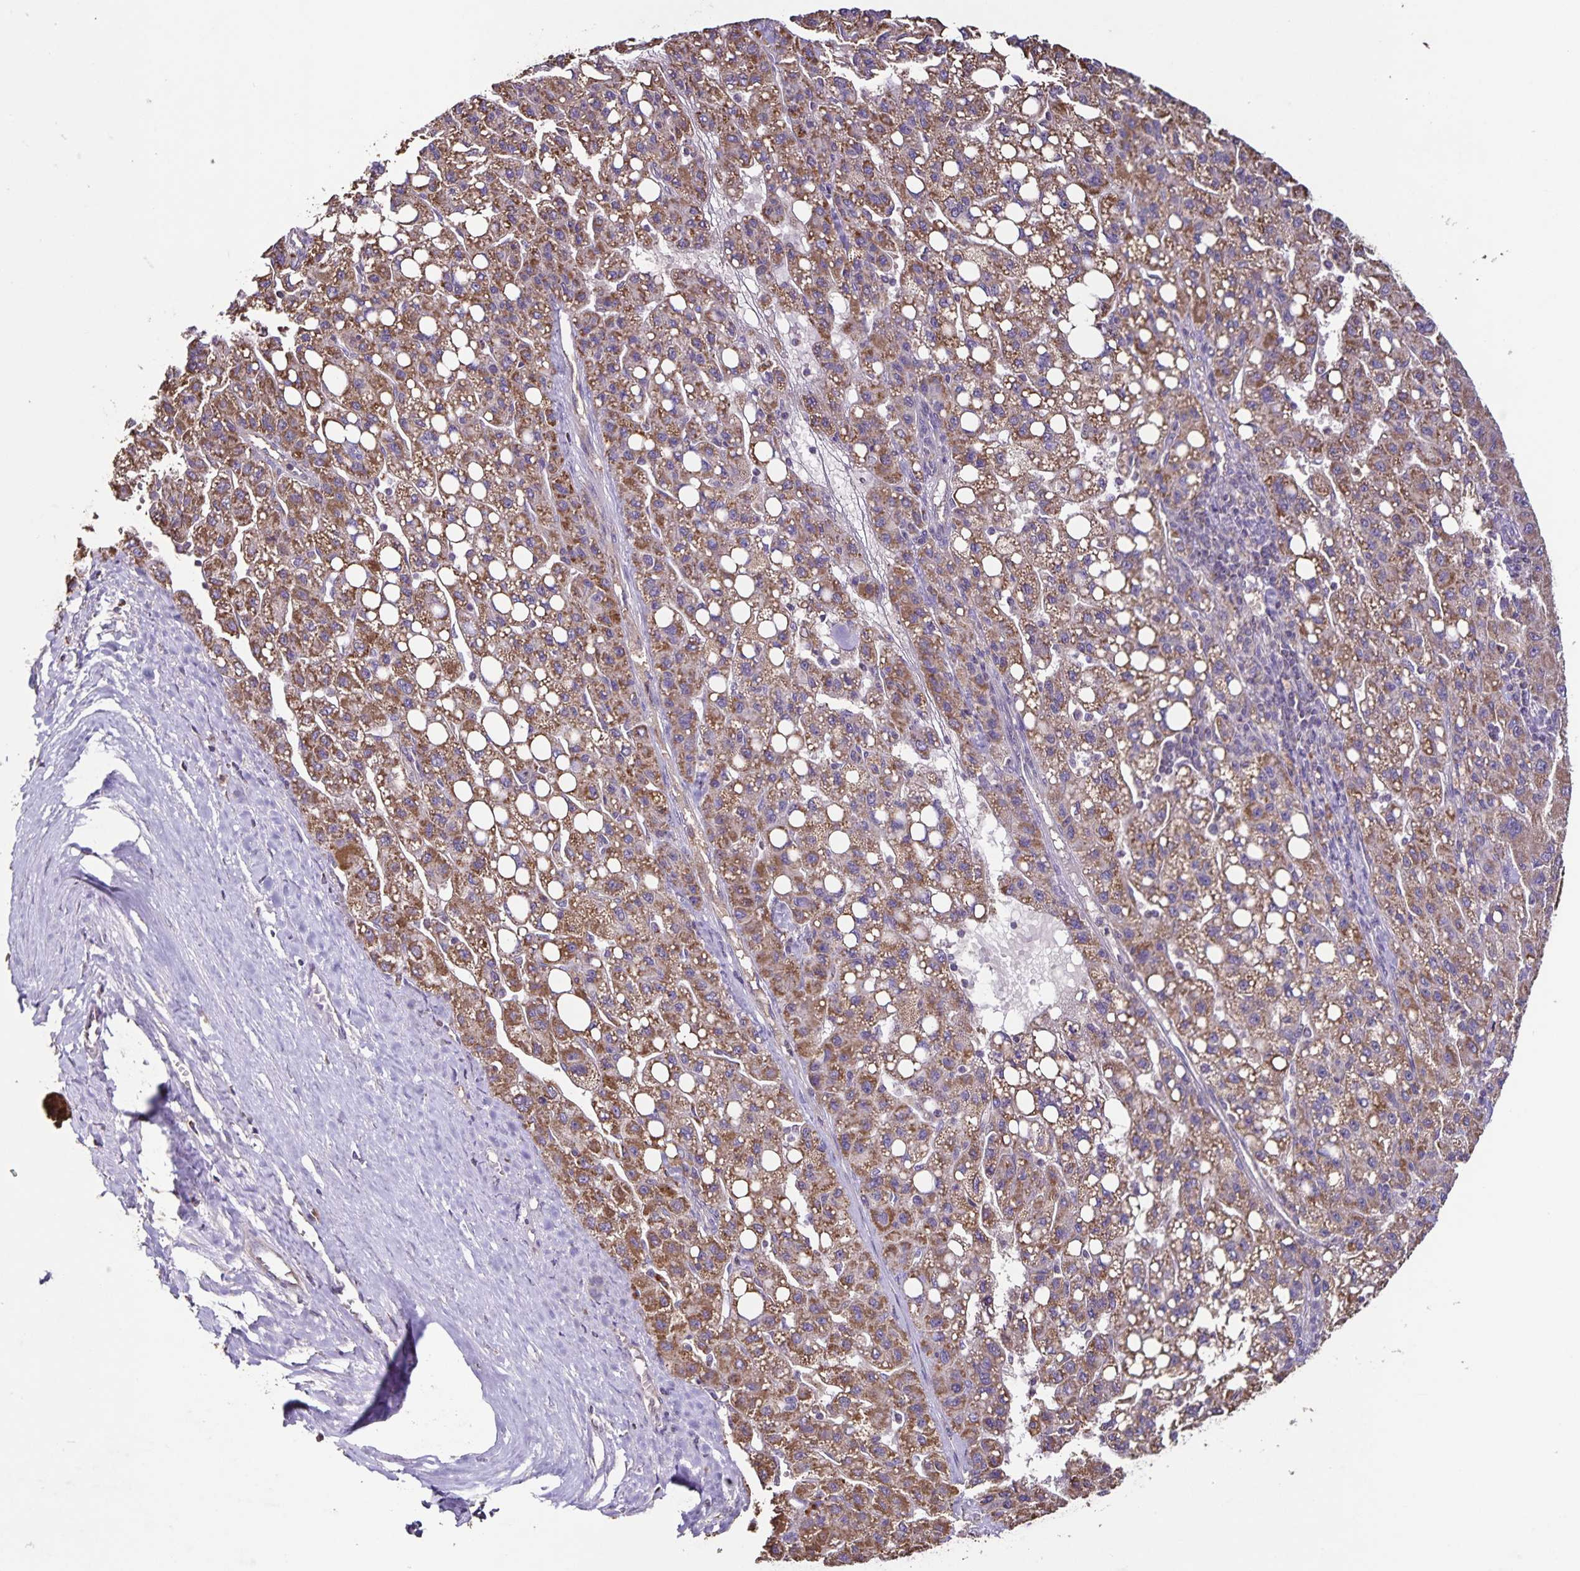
{"staining": {"intensity": "moderate", "quantity": ">75%", "location": "cytoplasmic/membranous"}, "tissue": "liver cancer", "cell_type": "Tumor cells", "image_type": "cancer", "snomed": [{"axis": "morphology", "description": "Carcinoma, Hepatocellular, NOS"}, {"axis": "topography", "description": "Liver"}], "caption": "An immunohistochemistry micrograph of tumor tissue is shown. Protein staining in brown shows moderate cytoplasmic/membranous positivity in liver cancer (hepatocellular carcinoma) within tumor cells. (Stains: DAB in brown, nuclei in blue, Microscopy: brightfield microscopy at high magnification).", "gene": "MAN1A1", "patient": {"sex": "female", "age": 82}}